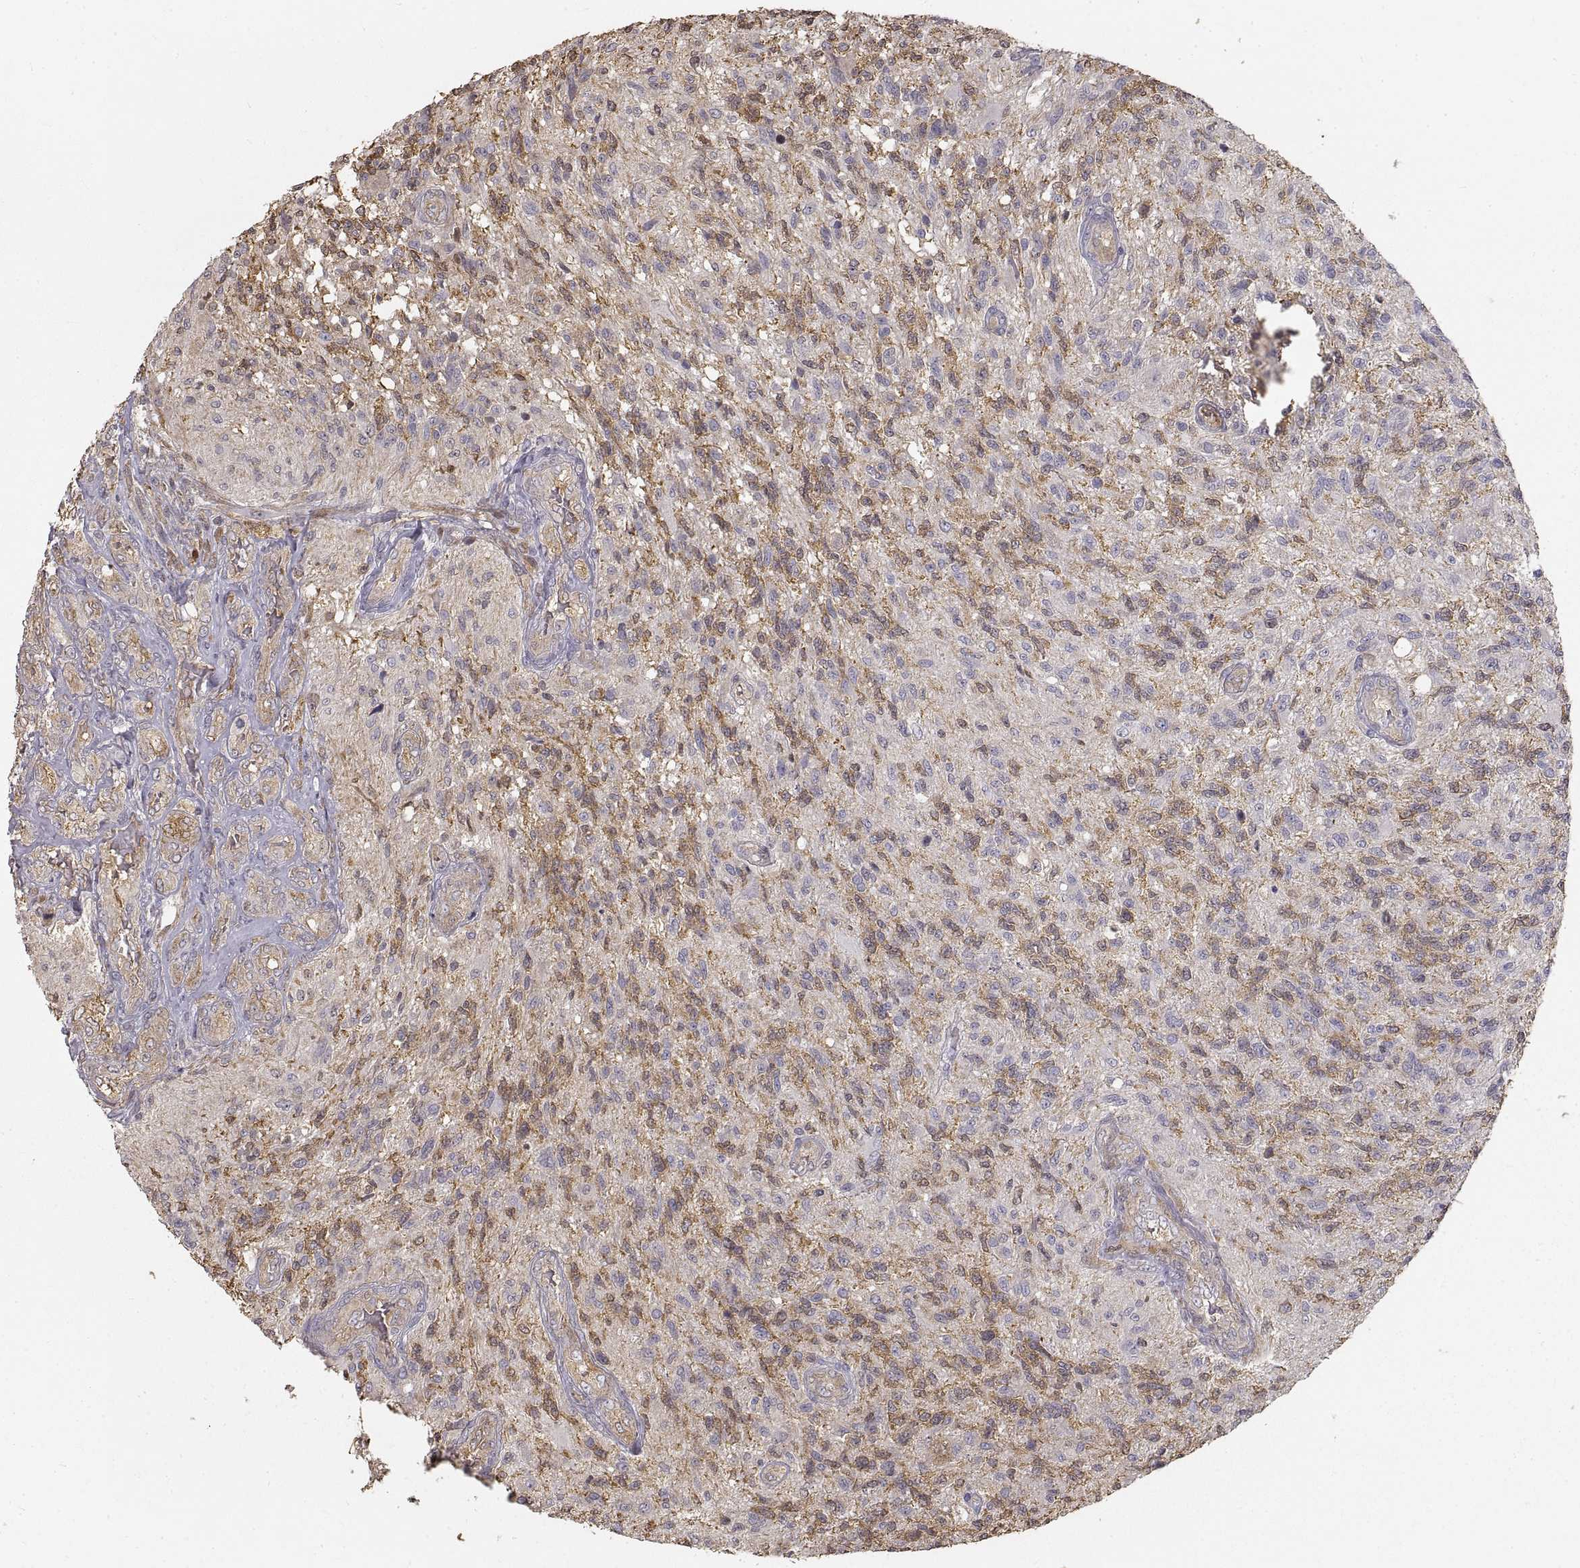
{"staining": {"intensity": "moderate", "quantity": "<25%", "location": "cytoplasmic/membranous"}, "tissue": "glioma", "cell_type": "Tumor cells", "image_type": "cancer", "snomed": [{"axis": "morphology", "description": "Glioma, malignant, High grade"}, {"axis": "topography", "description": "Brain"}], "caption": "Immunohistochemistry (IHC) histopathology image of neoplastic tissue: human glioma stained using immunohistochemistry displays low levels of moderate protein expression localized specifically in the cytoplasmic/membranous of tumor cells, appearing as a cytoplasmic/membranous brown color.", "gene": "HSP90AB1", "patient": {"sex": "male", "age": 56}}